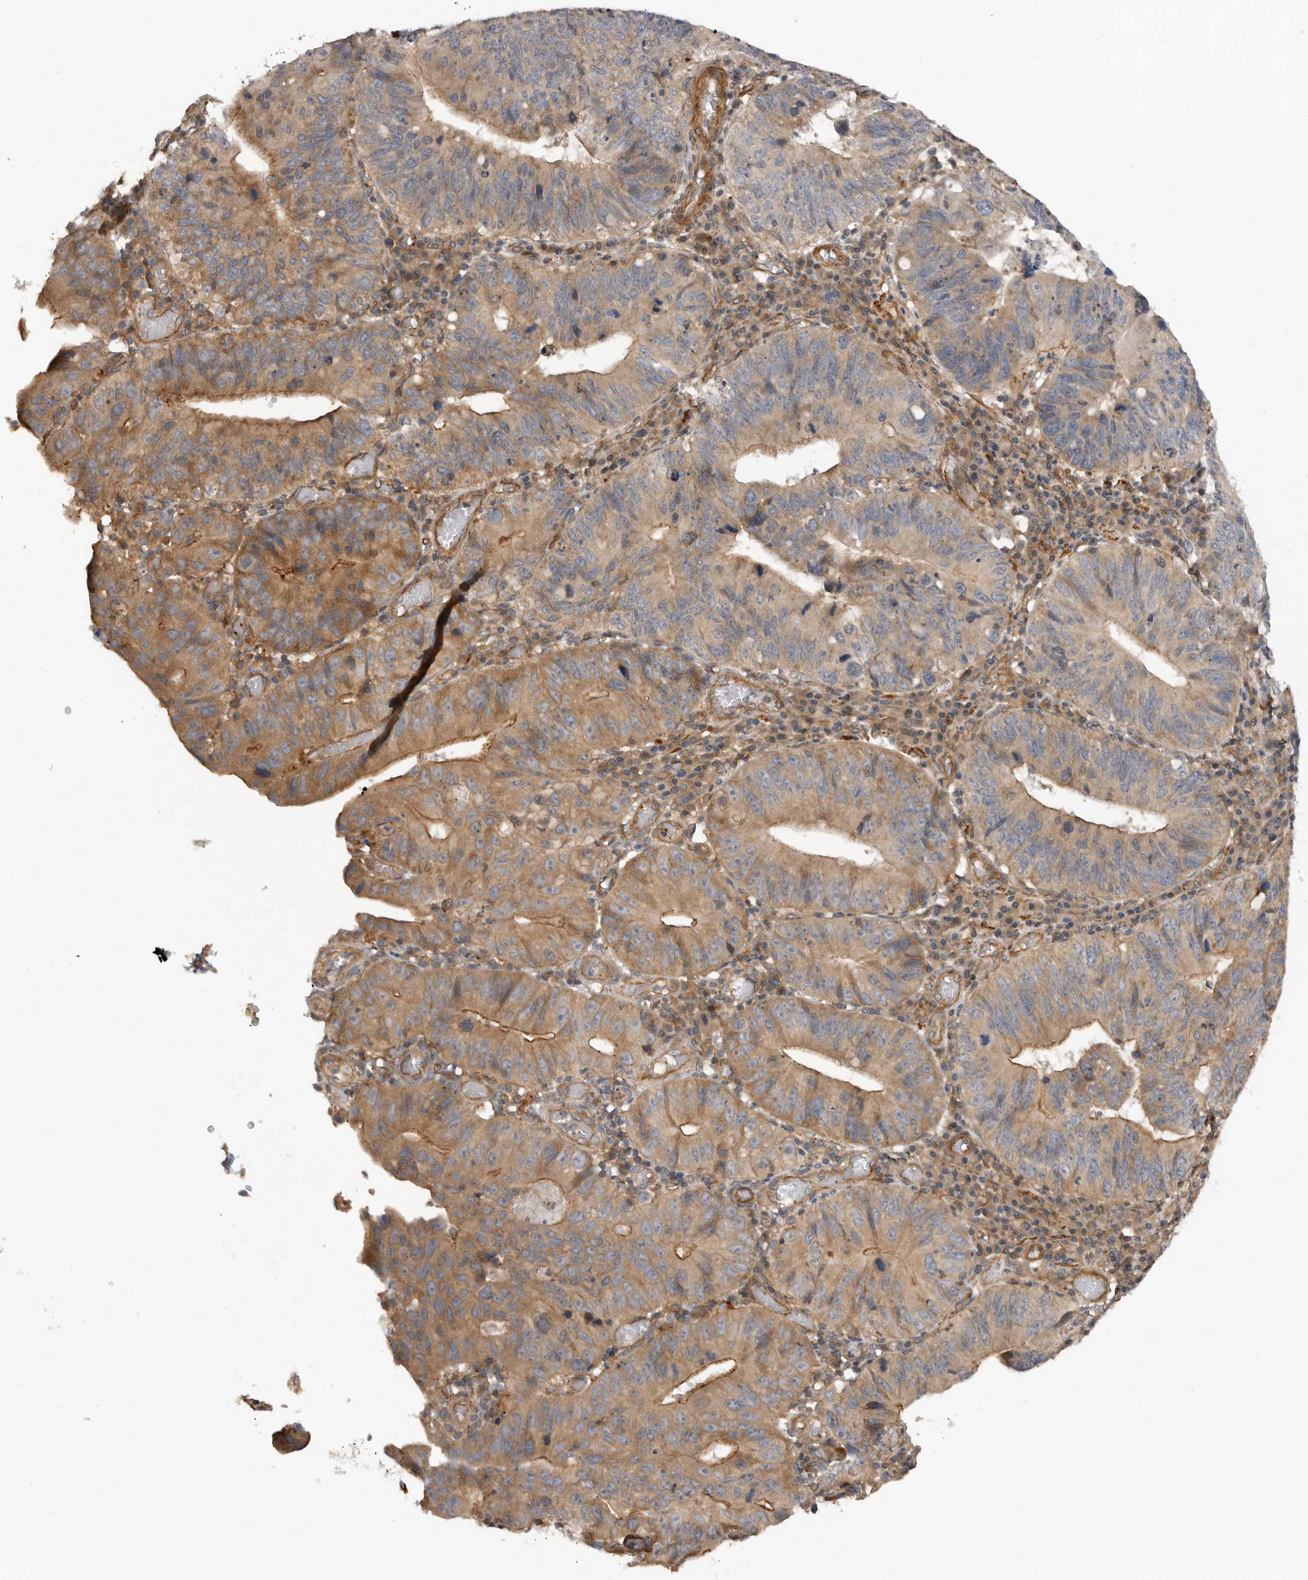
{"staining": {"intensity": "moderate", "quantity": "25%-75%", "location": "cytoplasmic/membranous"}, "tissue": "stomach cancer", "cell_type": "Tumor cells", "image_type": "cancer", "snomed": [{"axis": "morphology", "description": "Adenocarcinoma, NOS"}, {"axis": "topography", "description": "Stomach"}], "caption": "High-power microscopy captured an IHC micrograph of stomach cancer (adenocarcinoma), revealing moderate cytoplasmic/membranous positivity in approximately 25%-75% of tumor cells.", "gene": "TRIM56", "patient": {"sex": "male", "age": 59}}